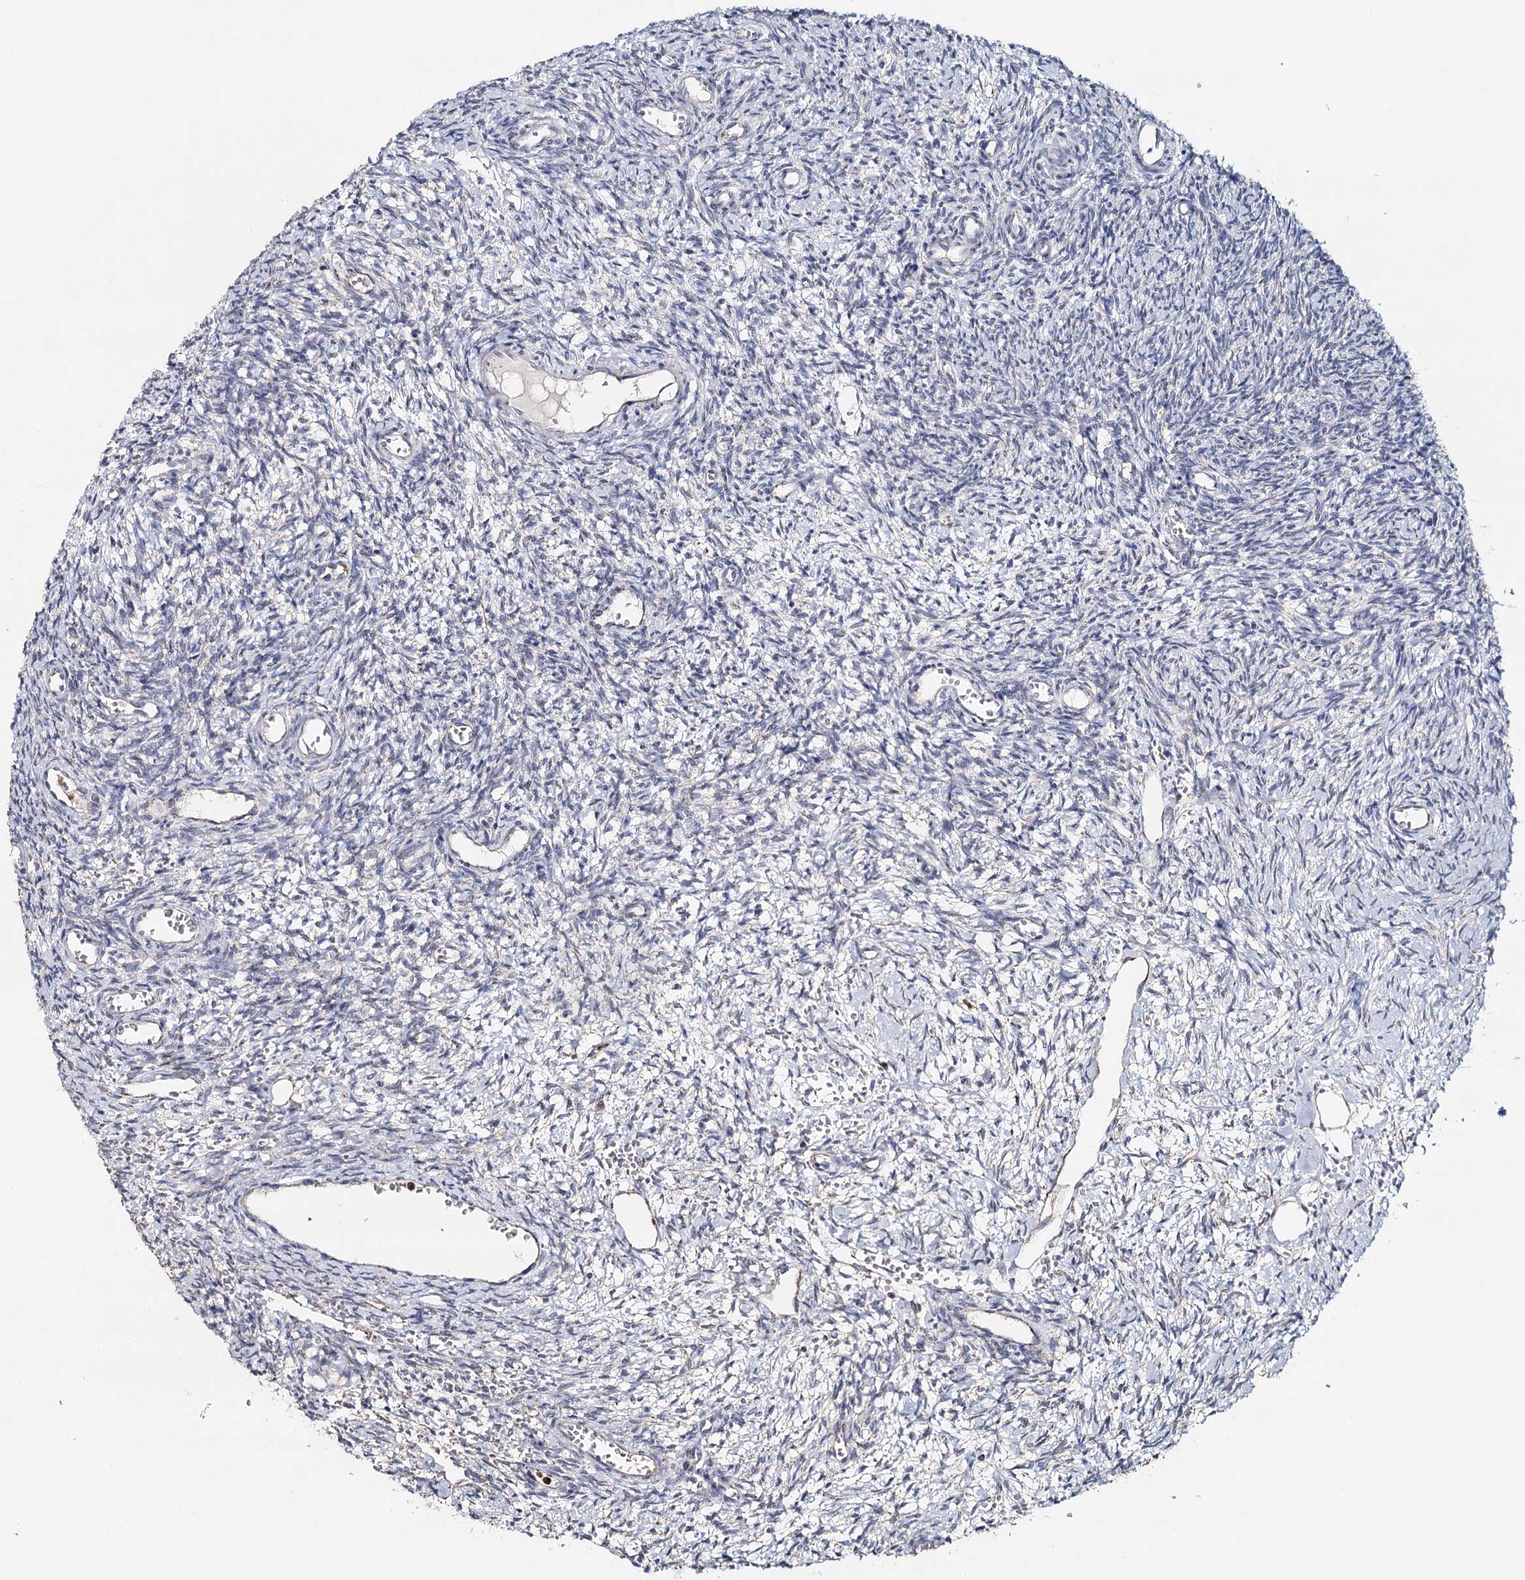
{"staining": {"intensity": "negative", "quantity": "none", "location": "none"}, "tissue": "ovary", "cell_type": "Ovarian stroma cells", "image_type": "normal", "snomed": [{"axis": "morphology", "description": "Normal tissue, NOS"}, {"axis": "topography", "description": "Ovary"}], "caption": "This is an IHC image of benign human ovary. There is no expression in ovarian stroma cells.", "gene": "MMP25", "patient": {"sex": "female", "age": 39}}